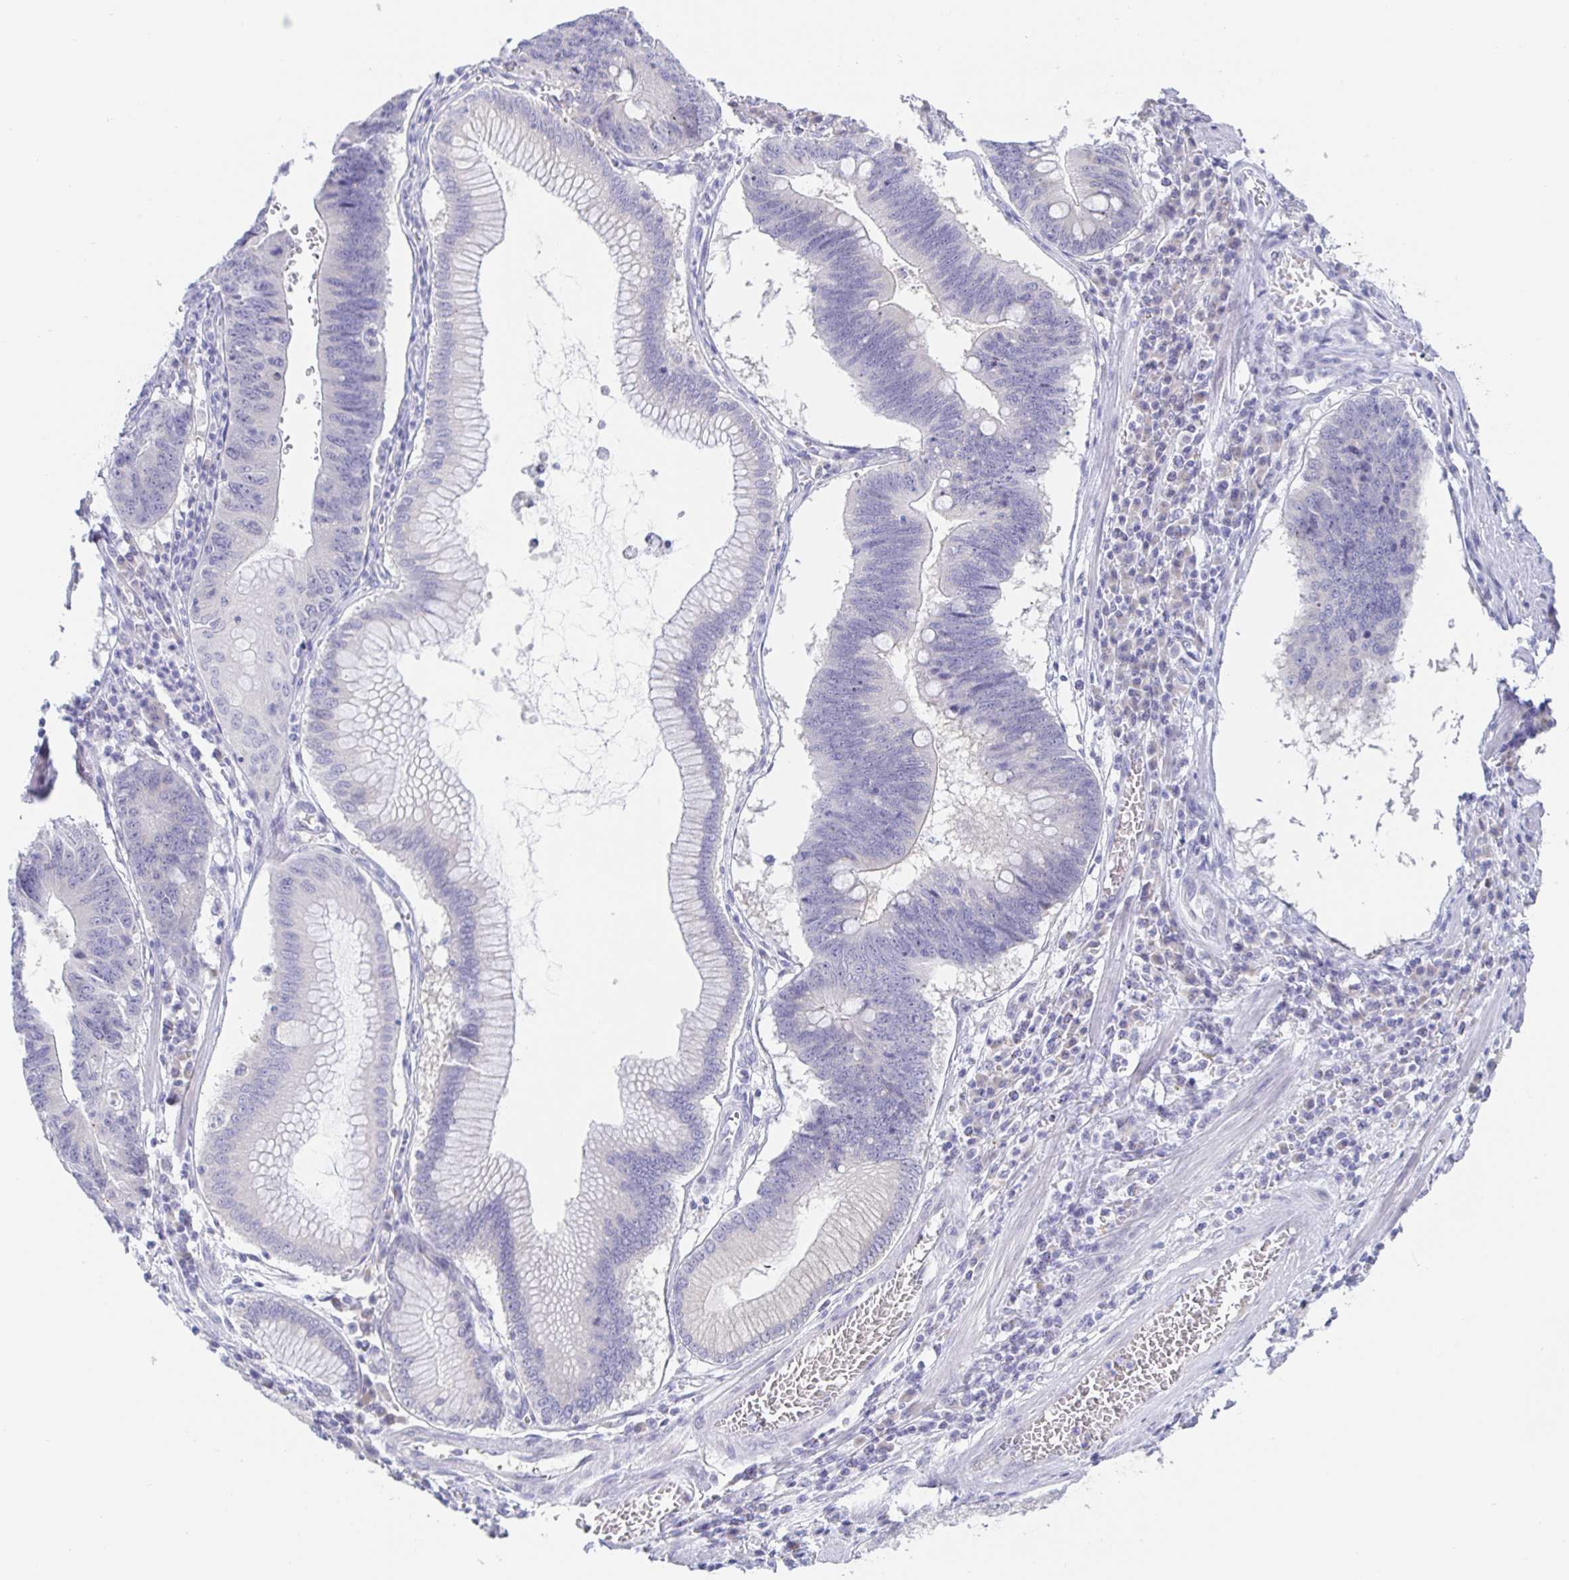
{"staining": {"intensity": "negative", "quantity": "none", "location": "none"}, "tissue": "stomach cancer", "cell_type": "Tumor cells", "image_type": "cancer", "snomed": [{"axis": "morphology", "description": "Adenocarcinoma, NOS"}, {"axis": "topography", "description": "Stomach"}], "caption": "Tumor cells are negative for protein expression in human adenocarcinoma (stomach). Nuclei are stained in blue.", "gene": "SIAH3", "patient": {"sex": "male", "age": 59}}